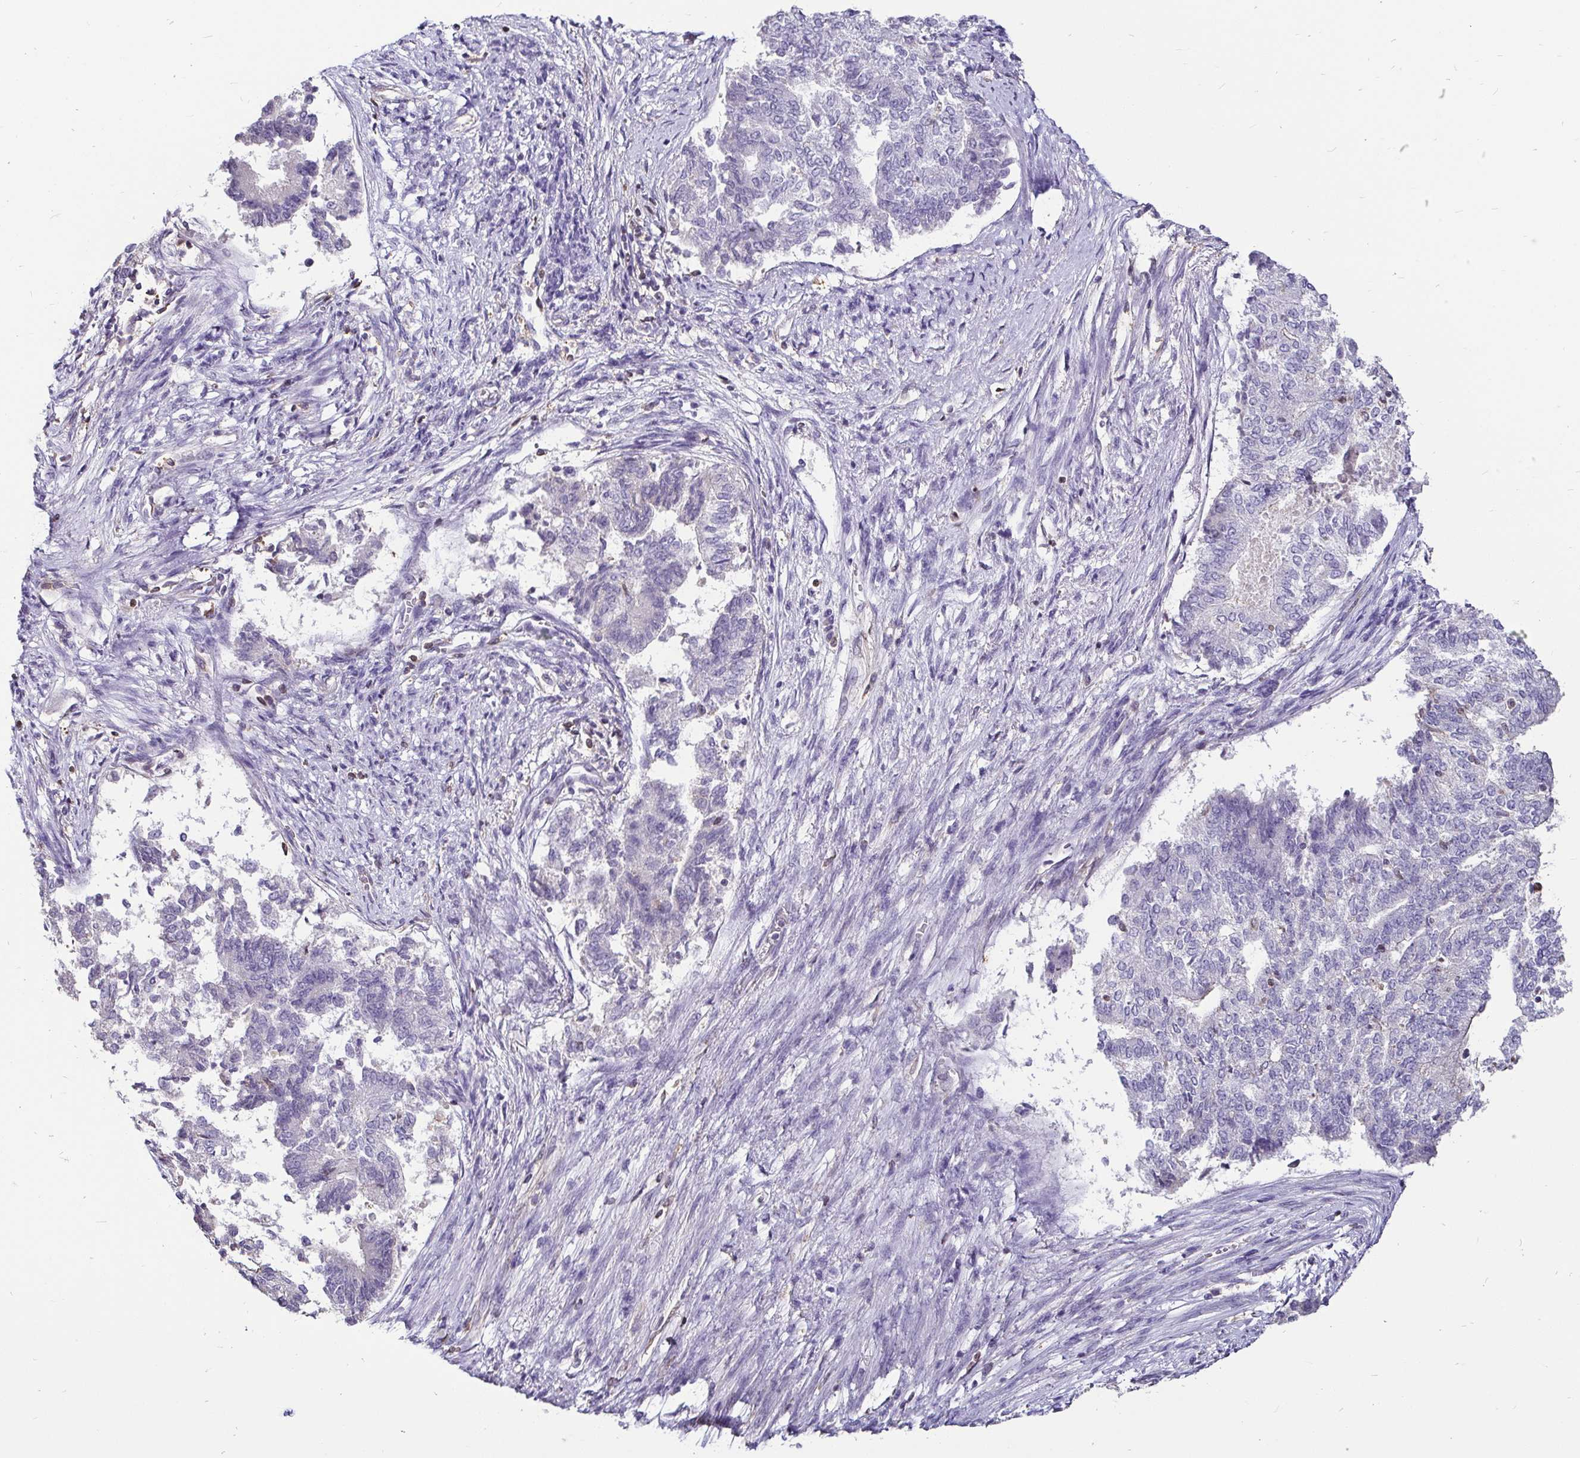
{"staining": {"intensity": "negative", "quantity": "none", "location": "none"}, "tissue": "endometrial cancer", "cell_type": "Tumor cells", "image_type": "cancer", "snomed": [{"axis": "morphology", "description": "Adenocarcinoma, NOS"}, {"axis": "topography", "description": "Endometrium"}], "caption": "Immunohistochemistry (IHC) histopathology image of endometrial adenocarcinoma stained for a protein (brown), which displays no positivity in tumor cells.", "gene": "ZFP1", "patient": {"sex": "female", "age": 65}}